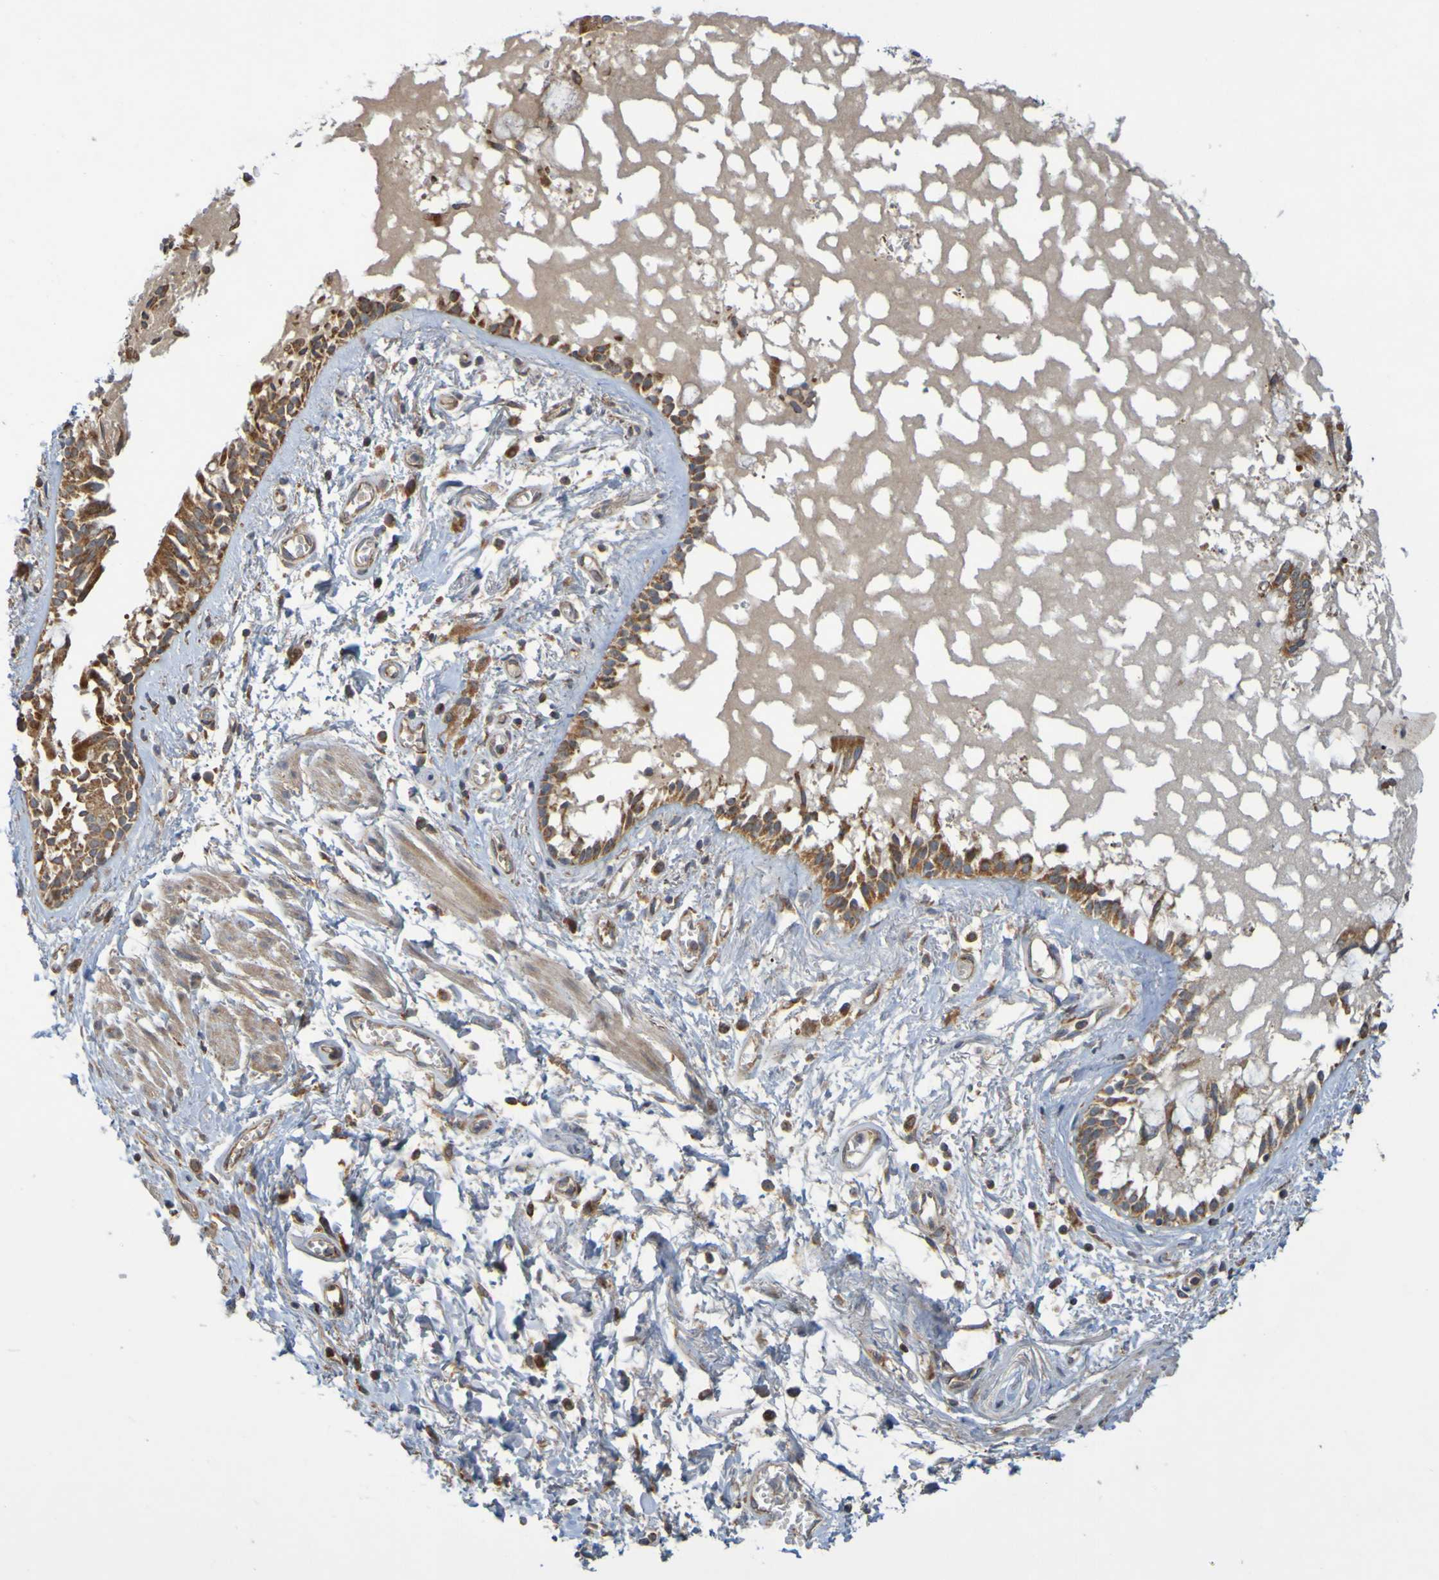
{"staining": {"intensity": "moderate", "quantity": ">75%", "location": "cytoplasmic/membranous"}, "tissue": "bronchus", "cell_type": "Respiratory epithelial cells", "image_type": "normal", "snomed": [{"axis": "morphology", "description": "Normal tissue, NOS"}, {"axis": "morphology", "description": "Inflammation, NOS"}, {"axis": "topography", "description": "Cartilage tissue"}, {"axis": "topography", "description": "Lung"}], "caption": "Immunohistochemistry (DAB) staining of benign bronchus shows moderate cytoplasmic/membranous protein staining in about >75% of respiratory epithelial cells. Using DAB (brown) and hematoxylin (blue) stains, captured at high magnification using brightfield microscopy.", "gene": "TMBIM1", "patient": {"sex": "male", "age": 71}}